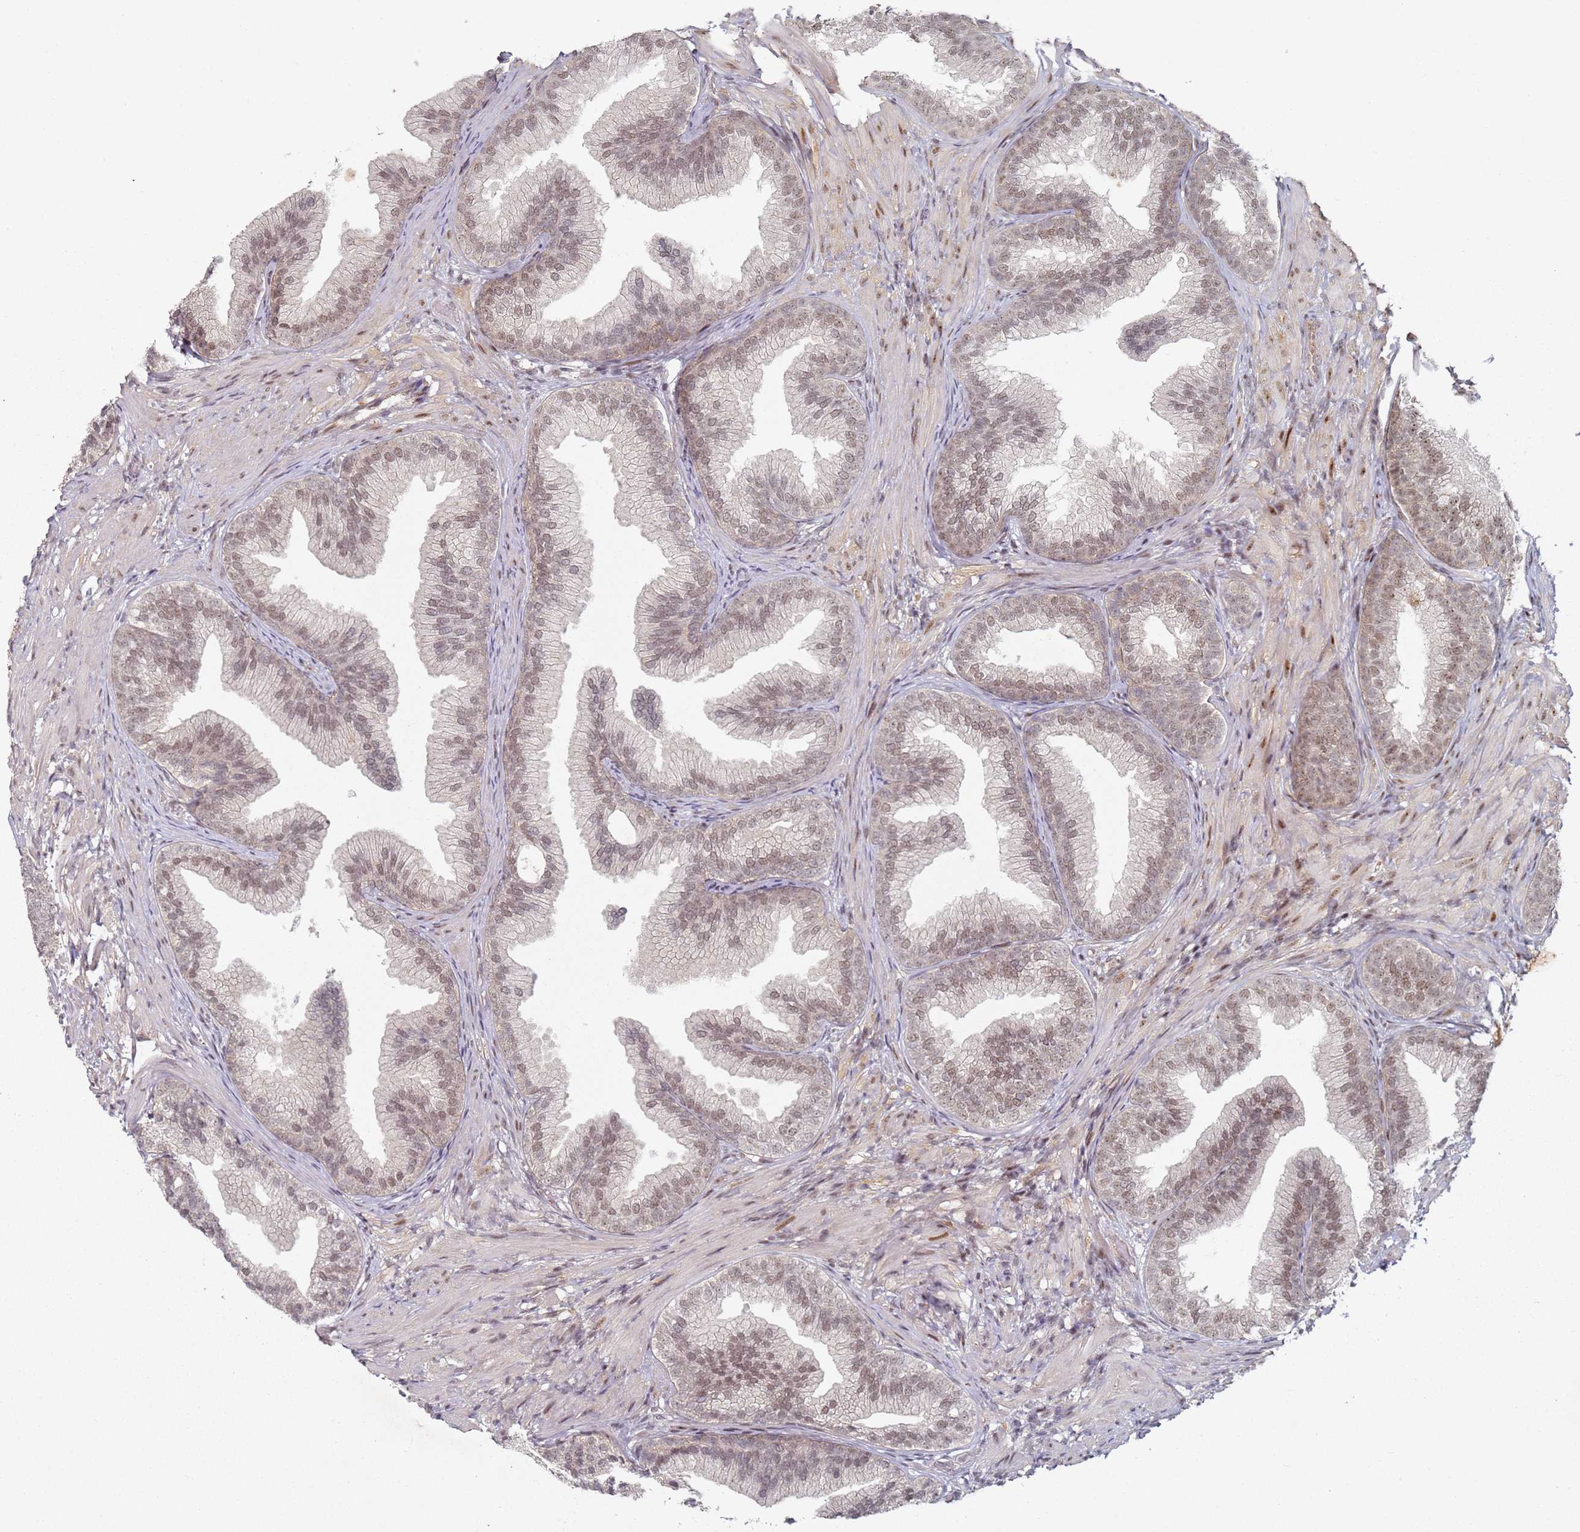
{"staining": {"intensity": "moderate", "quantity": "25%-75%", "location": "nuclear"}, "tissue": "prostate", "cell_type": "Glandular cells", "image_type": "normal", "snomed": [{"axis": "morphology", "description": "Normal tissue, NOS"}, {"axis": "topography", "description": "Prostate"}], "caption": "High-magnification brightfield microscopy of unremarkable prostate stained with DAB (brown) and counterstained with hematoxylin (blue). glandular cells exhibit moderate nuclear expression is present in about25%-75% of cells.", "gene": "ATF6B", "patient": {"sex": "male", "age": 76}}